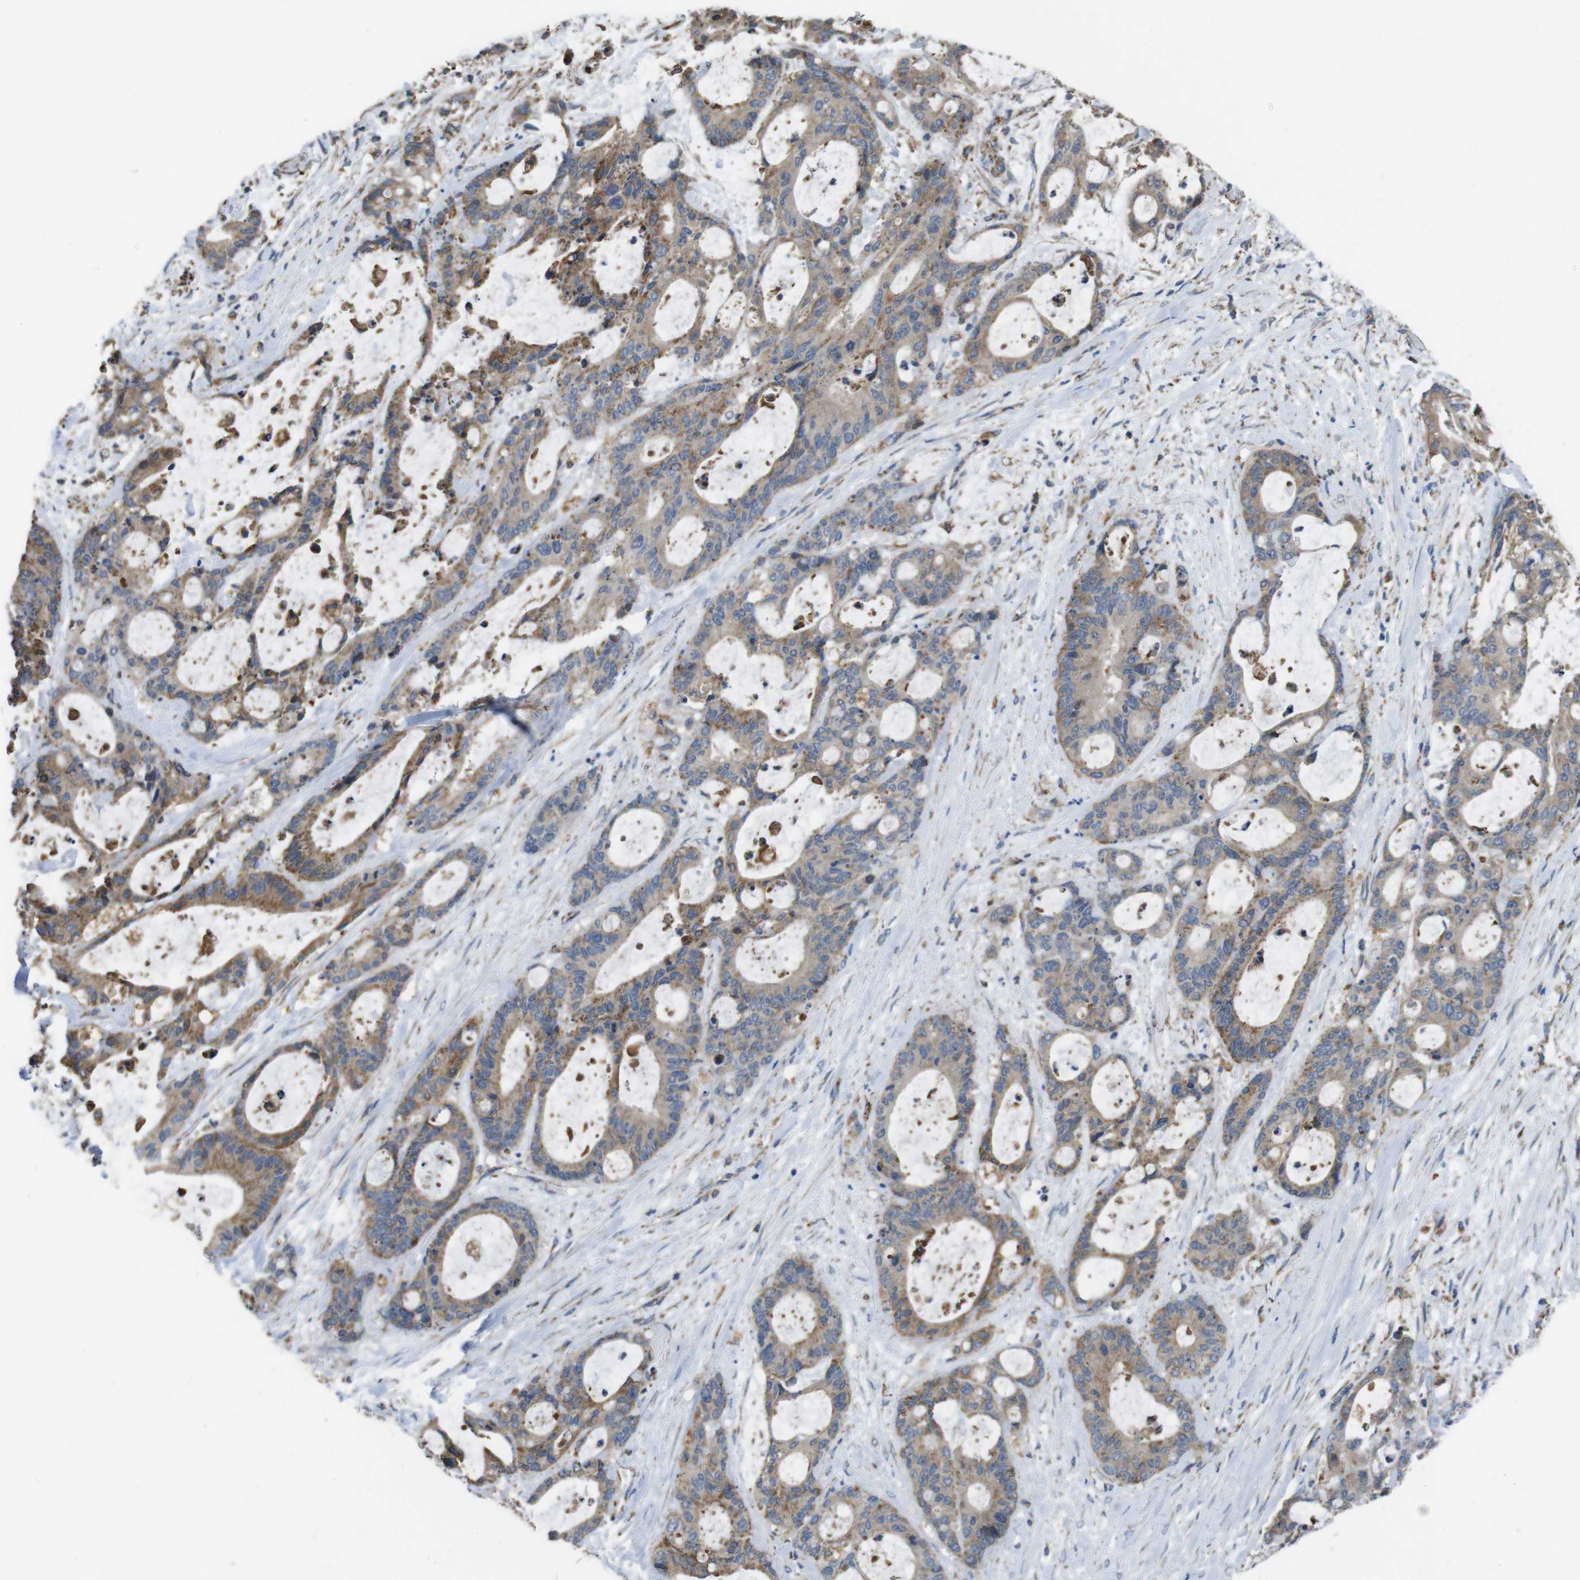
{"staining": {"intensity": "moderate", "quantity": ">75%", "location": "cytoplasmic/membranous"}, "tissue": "liver cancer", "cell_type": "Tumor cells", "image_type": "cancer", "snomed": [{"axis": "morphology", "description": "Cholangiocarcinoma"}, {"axis": "topography", "description": "Liver"}], "caption": "Approximately >75% of tumor cells in cholangiocarcinoma (liver) show moderate cytoplasmic/membranous protein staining as visualized by brown immunohistochemical staining.", "gene": "GRIK2", "patient": {"sex": "female", "age": 73}}